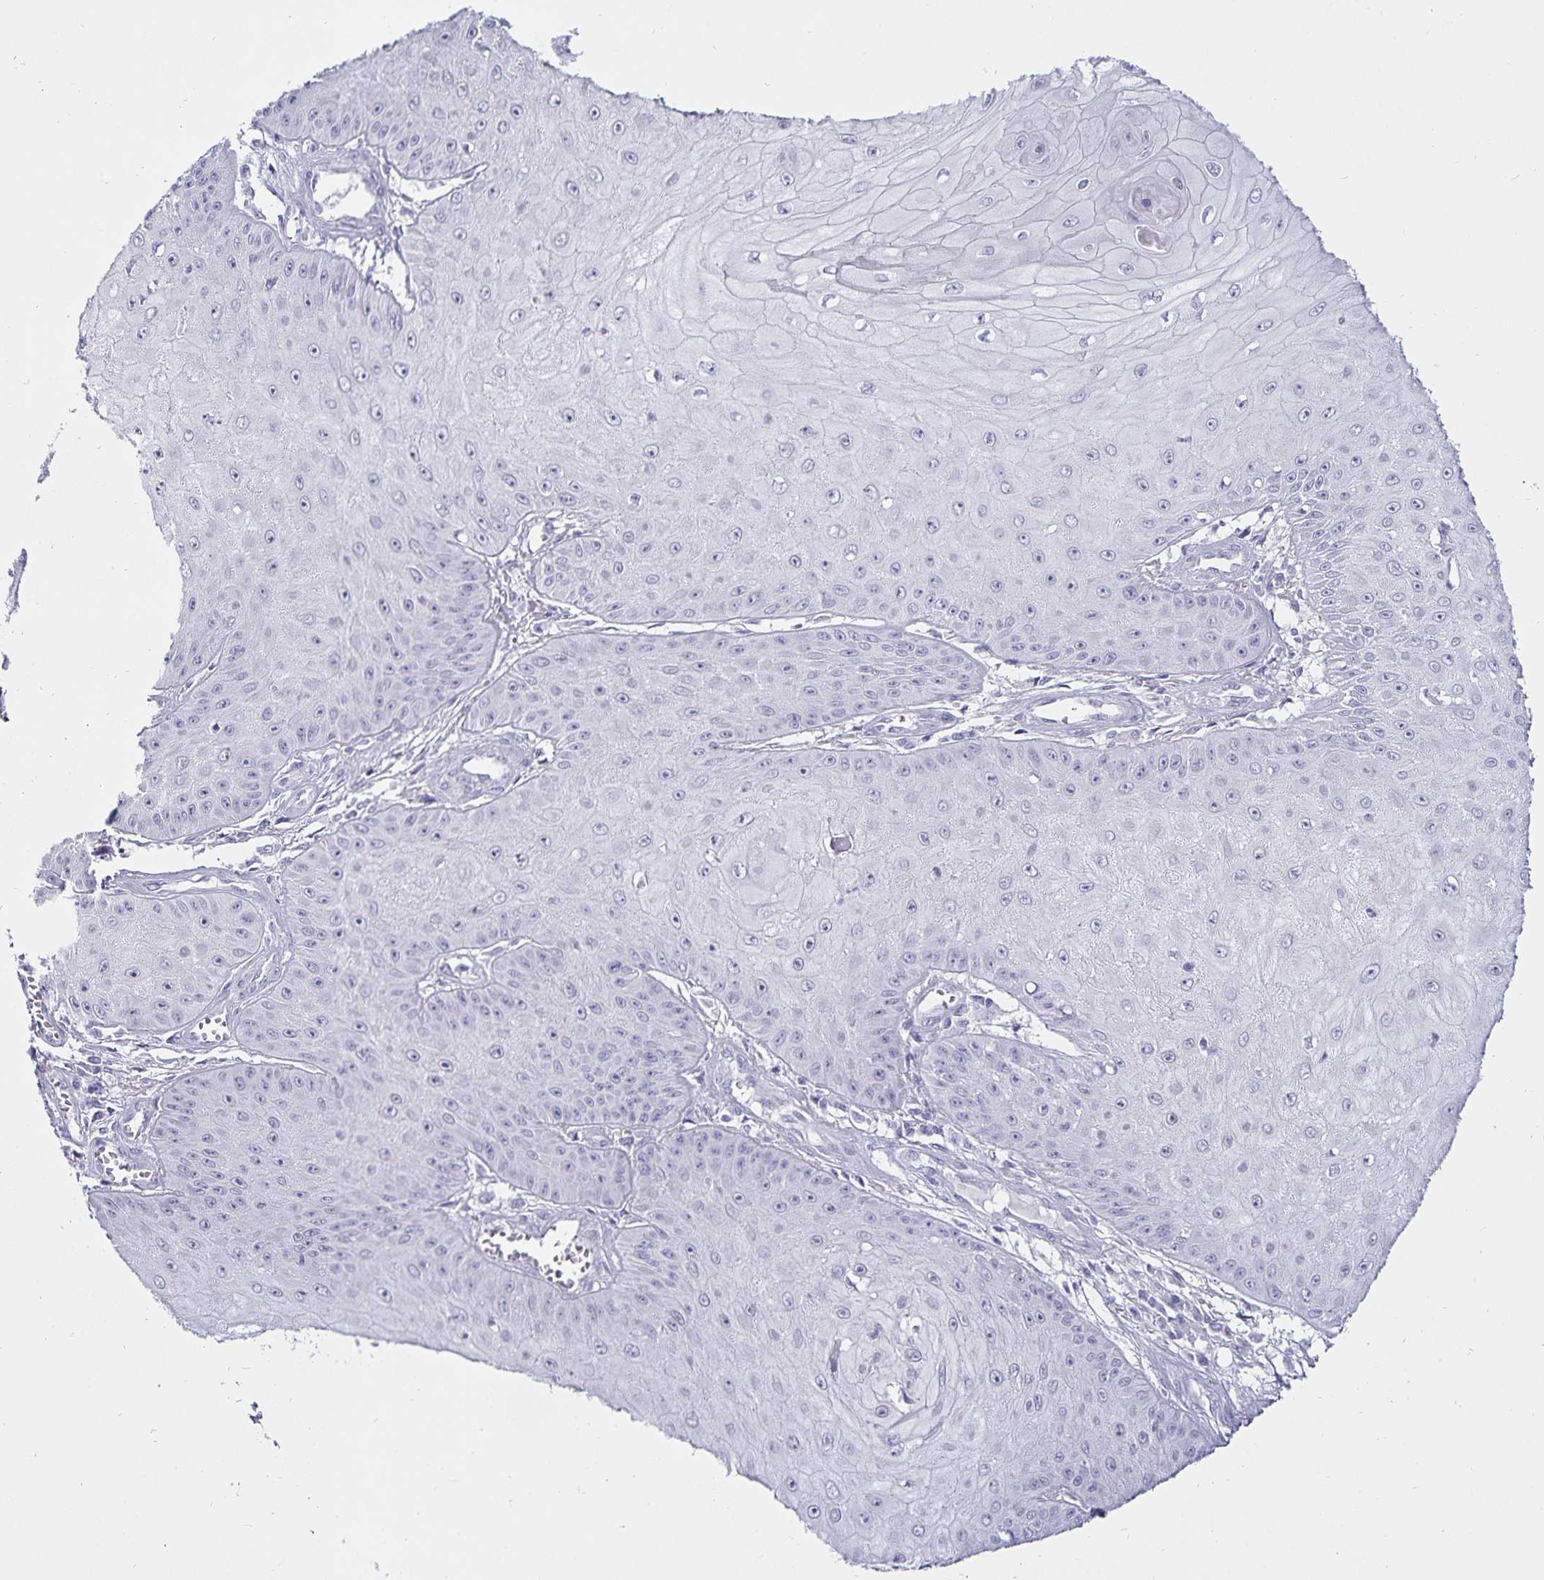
{"staining": {"intensity": "negative", "quantity": "none", "location": "none"}, "tissue": "skin cancer", "cell_type": "Tumor cells", "image_type": "cancer", "snomed": [{"axis": "morphology", "description": "Squamous cell carcinoma, NOS"}, {"axis": "topography", "description": "Skin"}], "caption": "High power microscopy photomicrograph of an immunohistochemistry (IHC) micrograph of squamous cell carcinoma (skin), revealing no significant staining in tumor cells.", "gene": "DEFA6", "patient": {"sex": "male", "age": 70}}